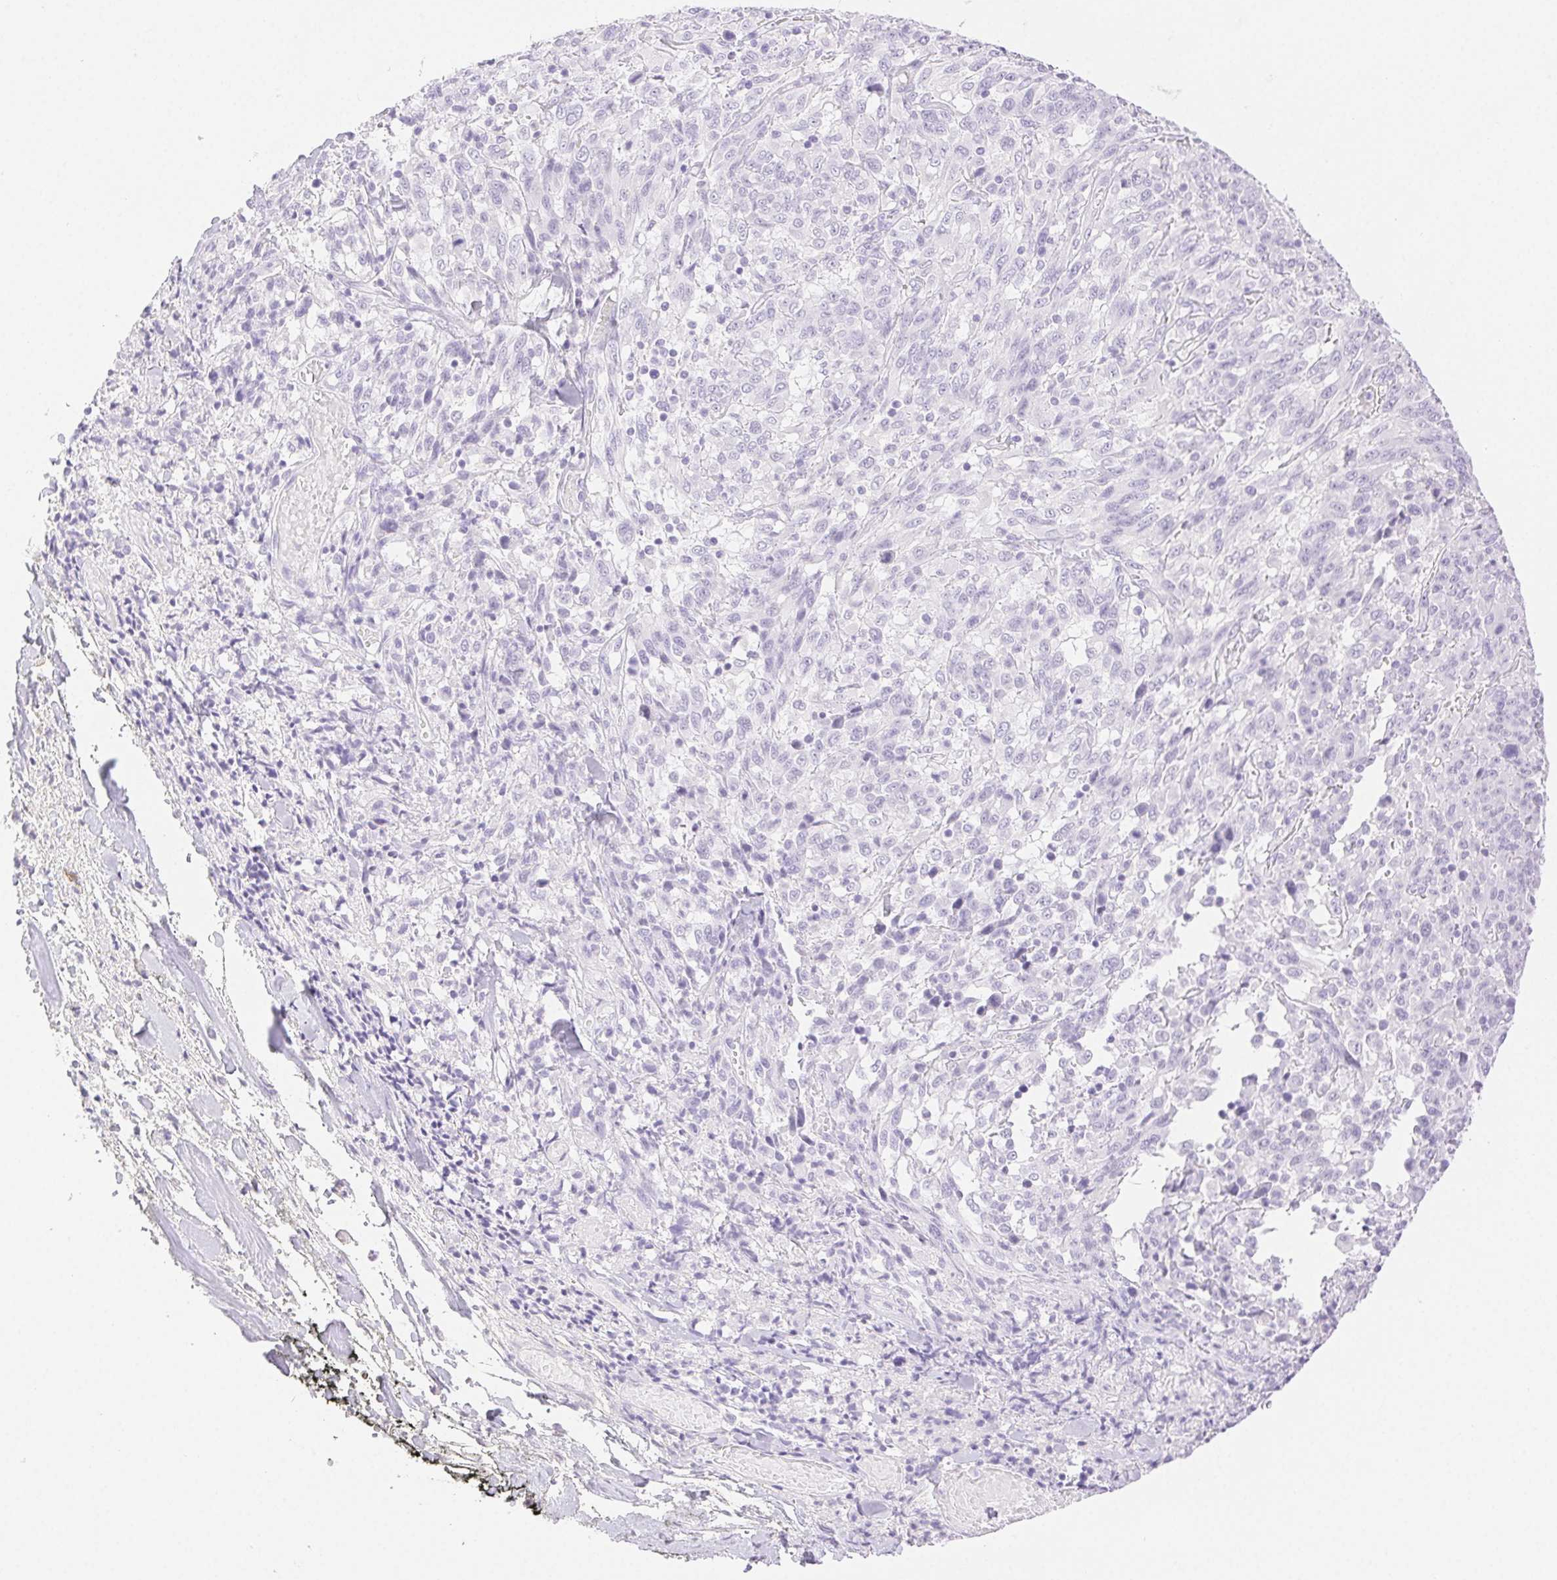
{"staining": {"intensity": "negative", "quantity": "none", "location": "none"}, "tissue": "melanoma", "cell_type": "Tumor cells", "image_type": "cancer", "snomed": [{"axis": "morphology", "description": "Malignant melanoma, NOS"}, {"axis": "topography", "description": "Skin"}], "caption": "Tumor cells show no significant protein expression in malignant melanoma.", "gene": "SPACA4", "patient": {"sex": "female", "age": 91}}